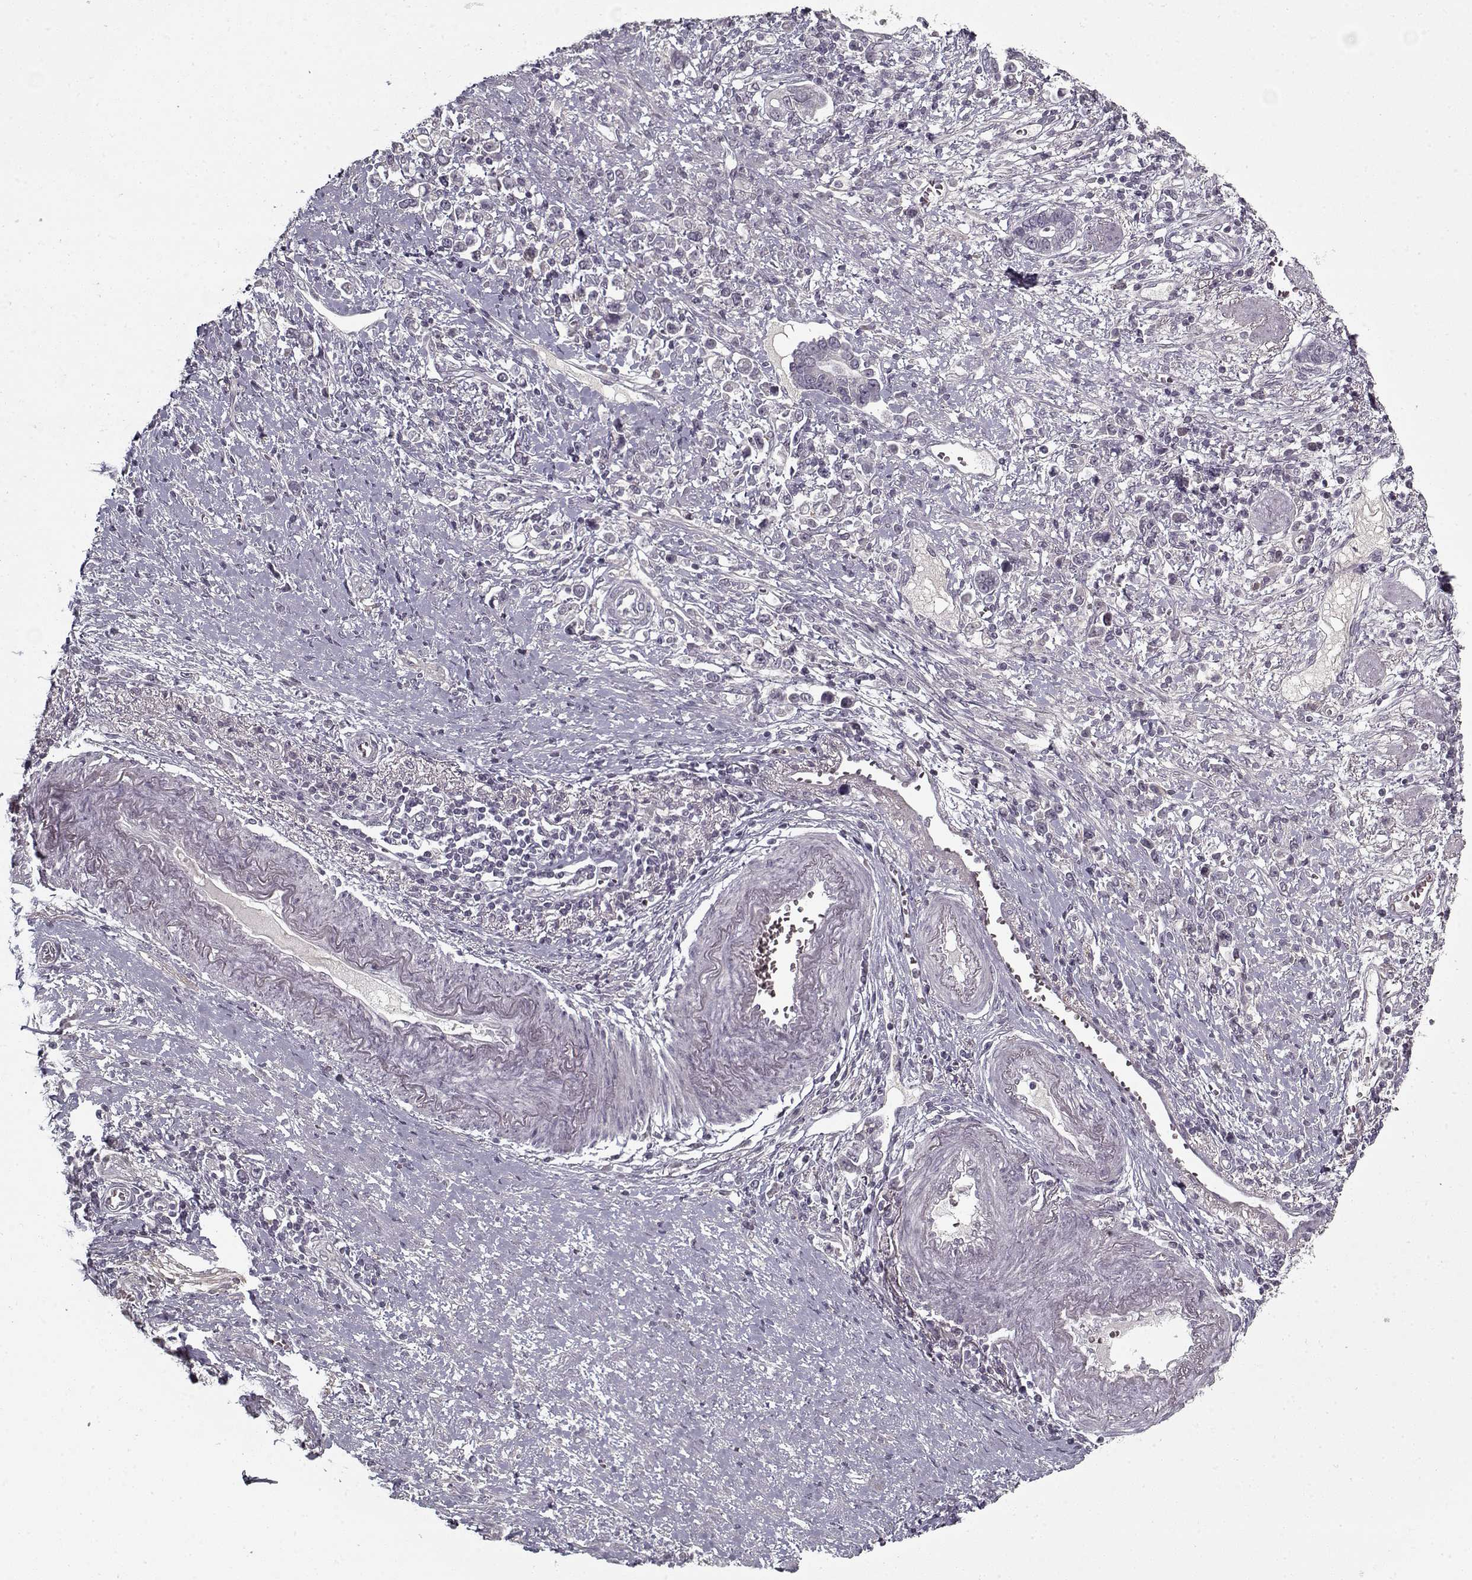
{"staining": {"intensity": "negative", "quantity": "none", "location": "none"}, "tissue": "stomach cancer", "cell_type": "Tumor cells", "image_type": "cancer", "snomed": [{"axis": "morphology", "description": "Adenocarcinoma, NOS"}, {"axis": "topography", "description": "Stomach"}], "caption": "Immunohistochemistry (IHC) of stomach cancer displays no expression in tumor cells.", "gene": "LAMA2", "patient": {"sex": "male", "age": 63}}